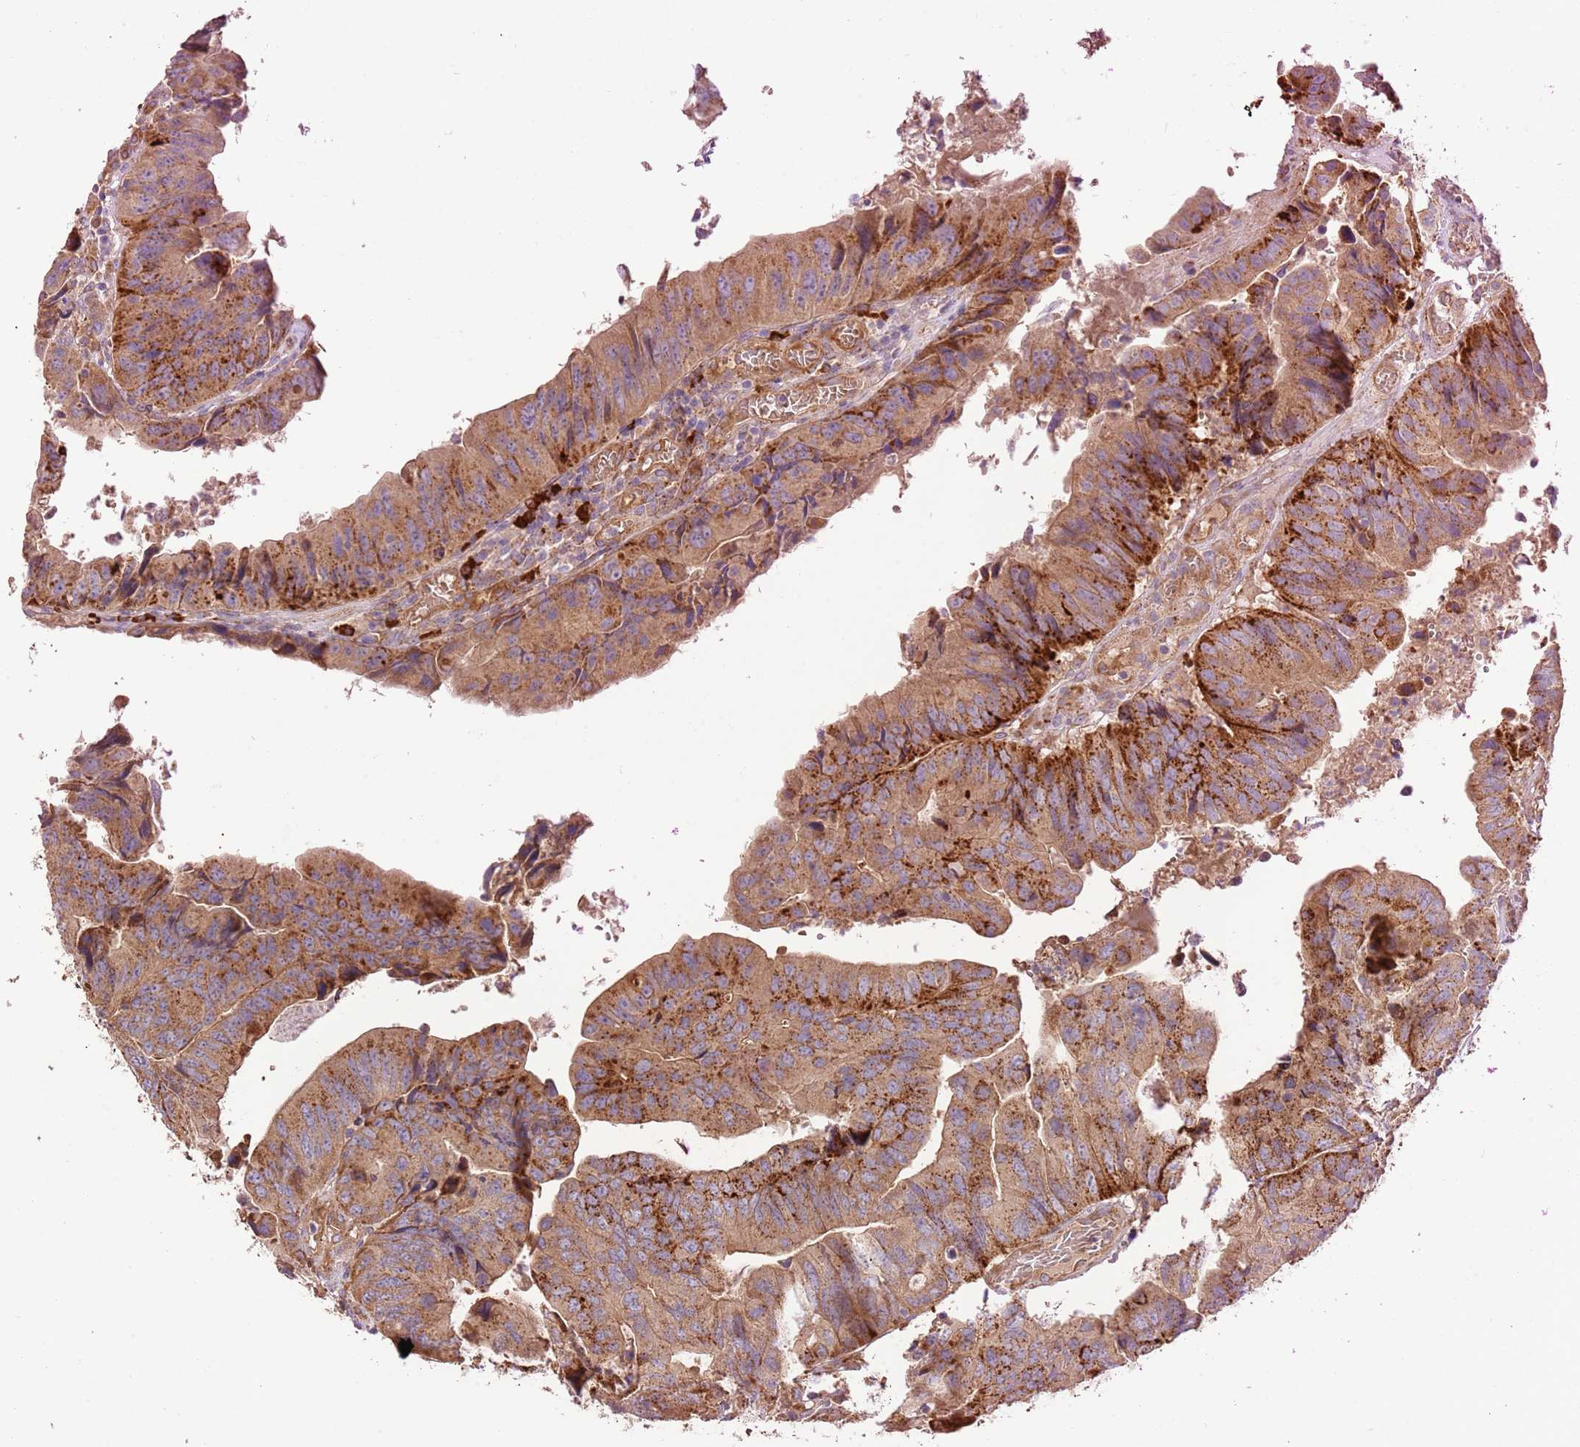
{"staining": {"intensity": "moderate", "quantity": ">75%", "location": "cytoplasmic/membranous"}, "tissue": "colorectal cancer", "cell_type": "Tumor cells", "image_type": "cancer", "snomed": [{"axis": "morphology", "description": "Adenocarcinoma, NOS"}, {"axis": "topography", "description": "Colon"}], "caption": "Human colorectal cancer (adenocarcinoma) stained with a protein marker shows moderate staining in tumor cells.", "gene": "DOCK6", "patient": {"sex": "female", "age": 67}}